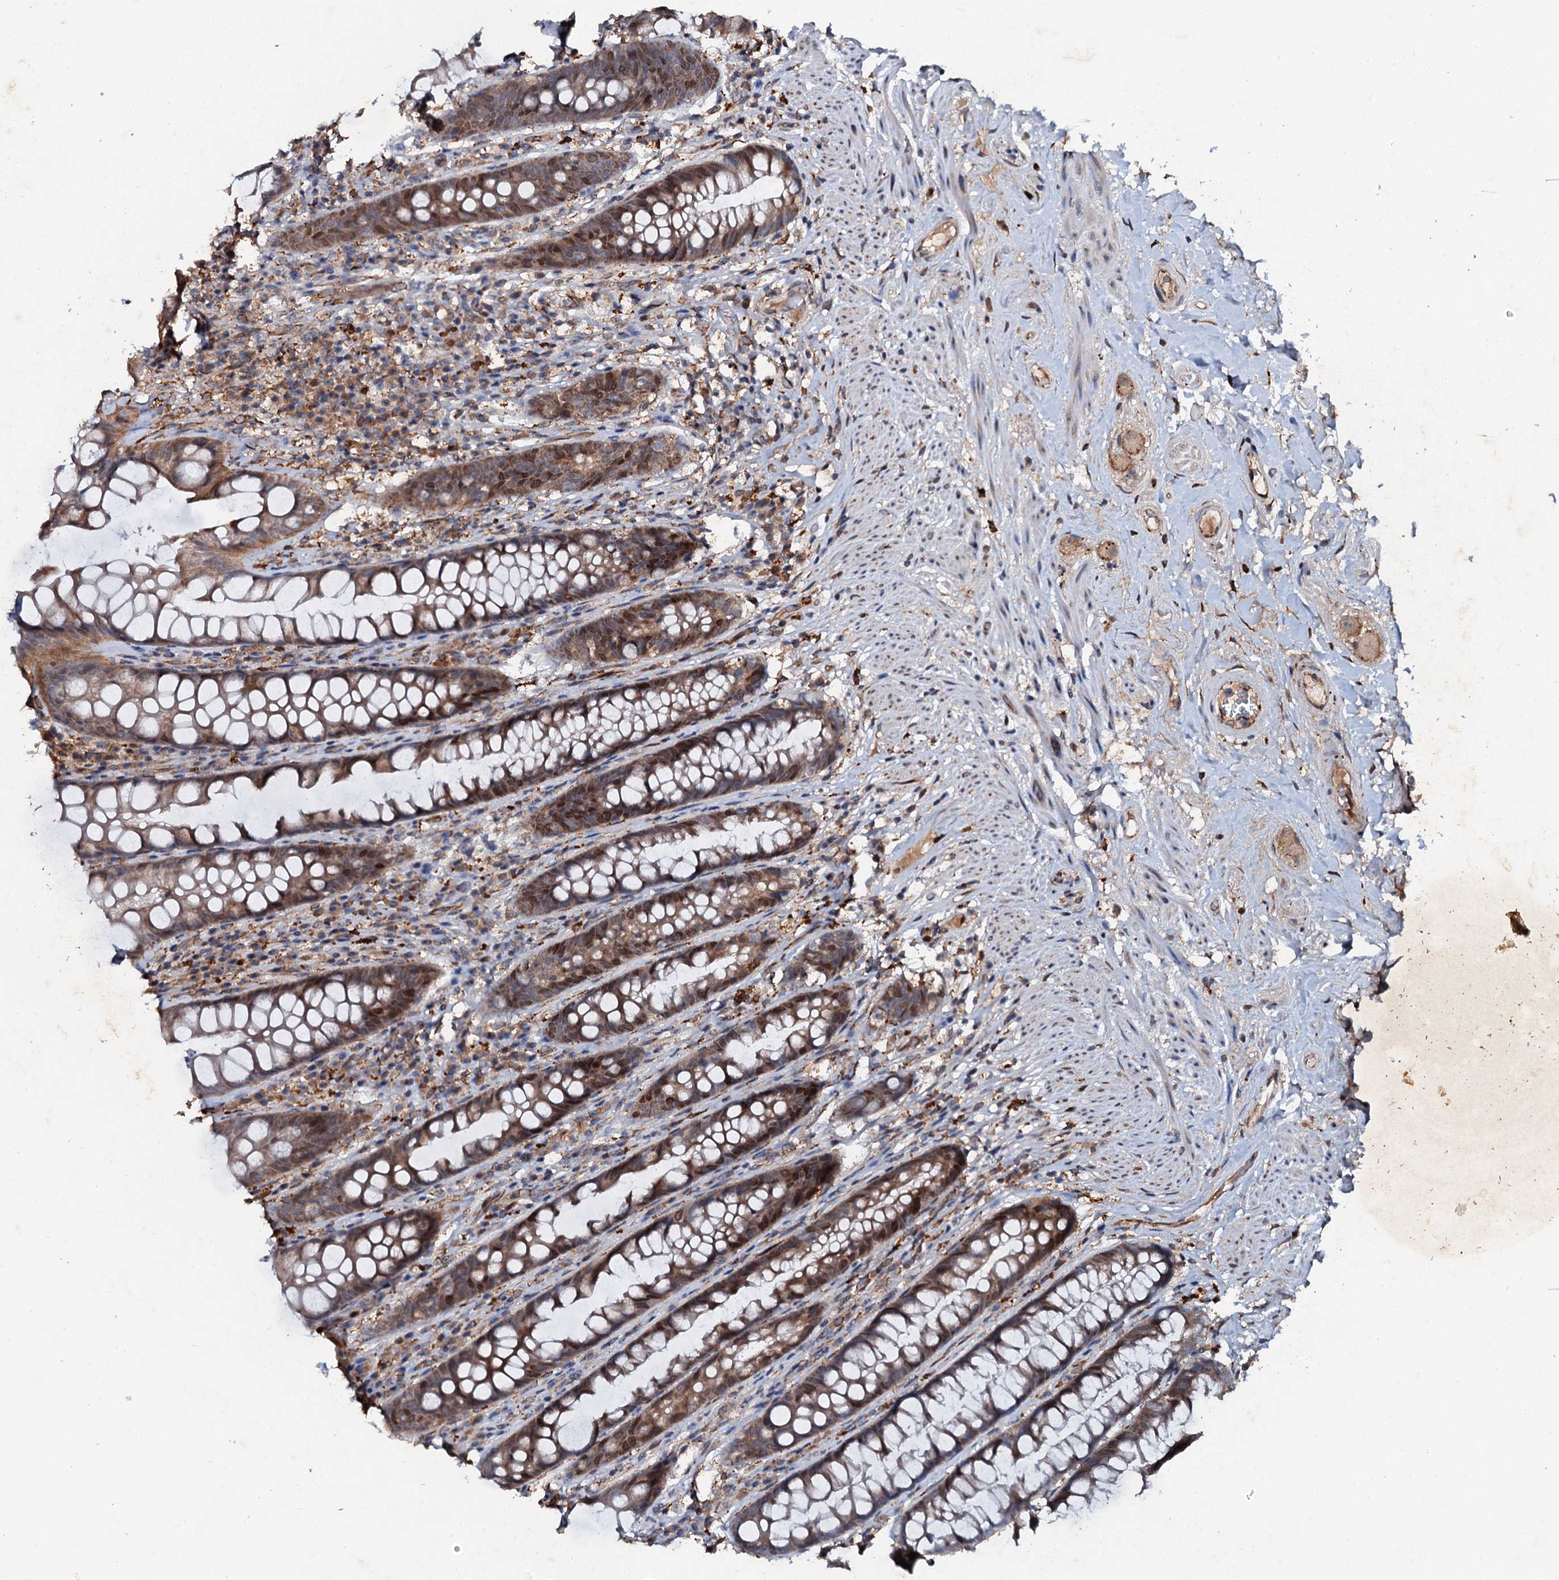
{"staining": {"intensity": "moderate", "quantity": ">75%", "location": "cytoplasmic/membranous"}, "tissue": "rectum", "cell_type": "Glandular cells", "image_type": "normal", "snomed": [{"axis": "morphology", "description": "Normal tissue, NOS"}, {"axis": "topography", "description": "Rectum"}], "caption": "Normal rectum was stained to show a protein in brown. There is medium levels of moderate cytoplasmic/membranous staining in approximately >75% of glandular cells.", "gene": "ADAMTS10", "patient": {"sex": "male", "age": 74}}